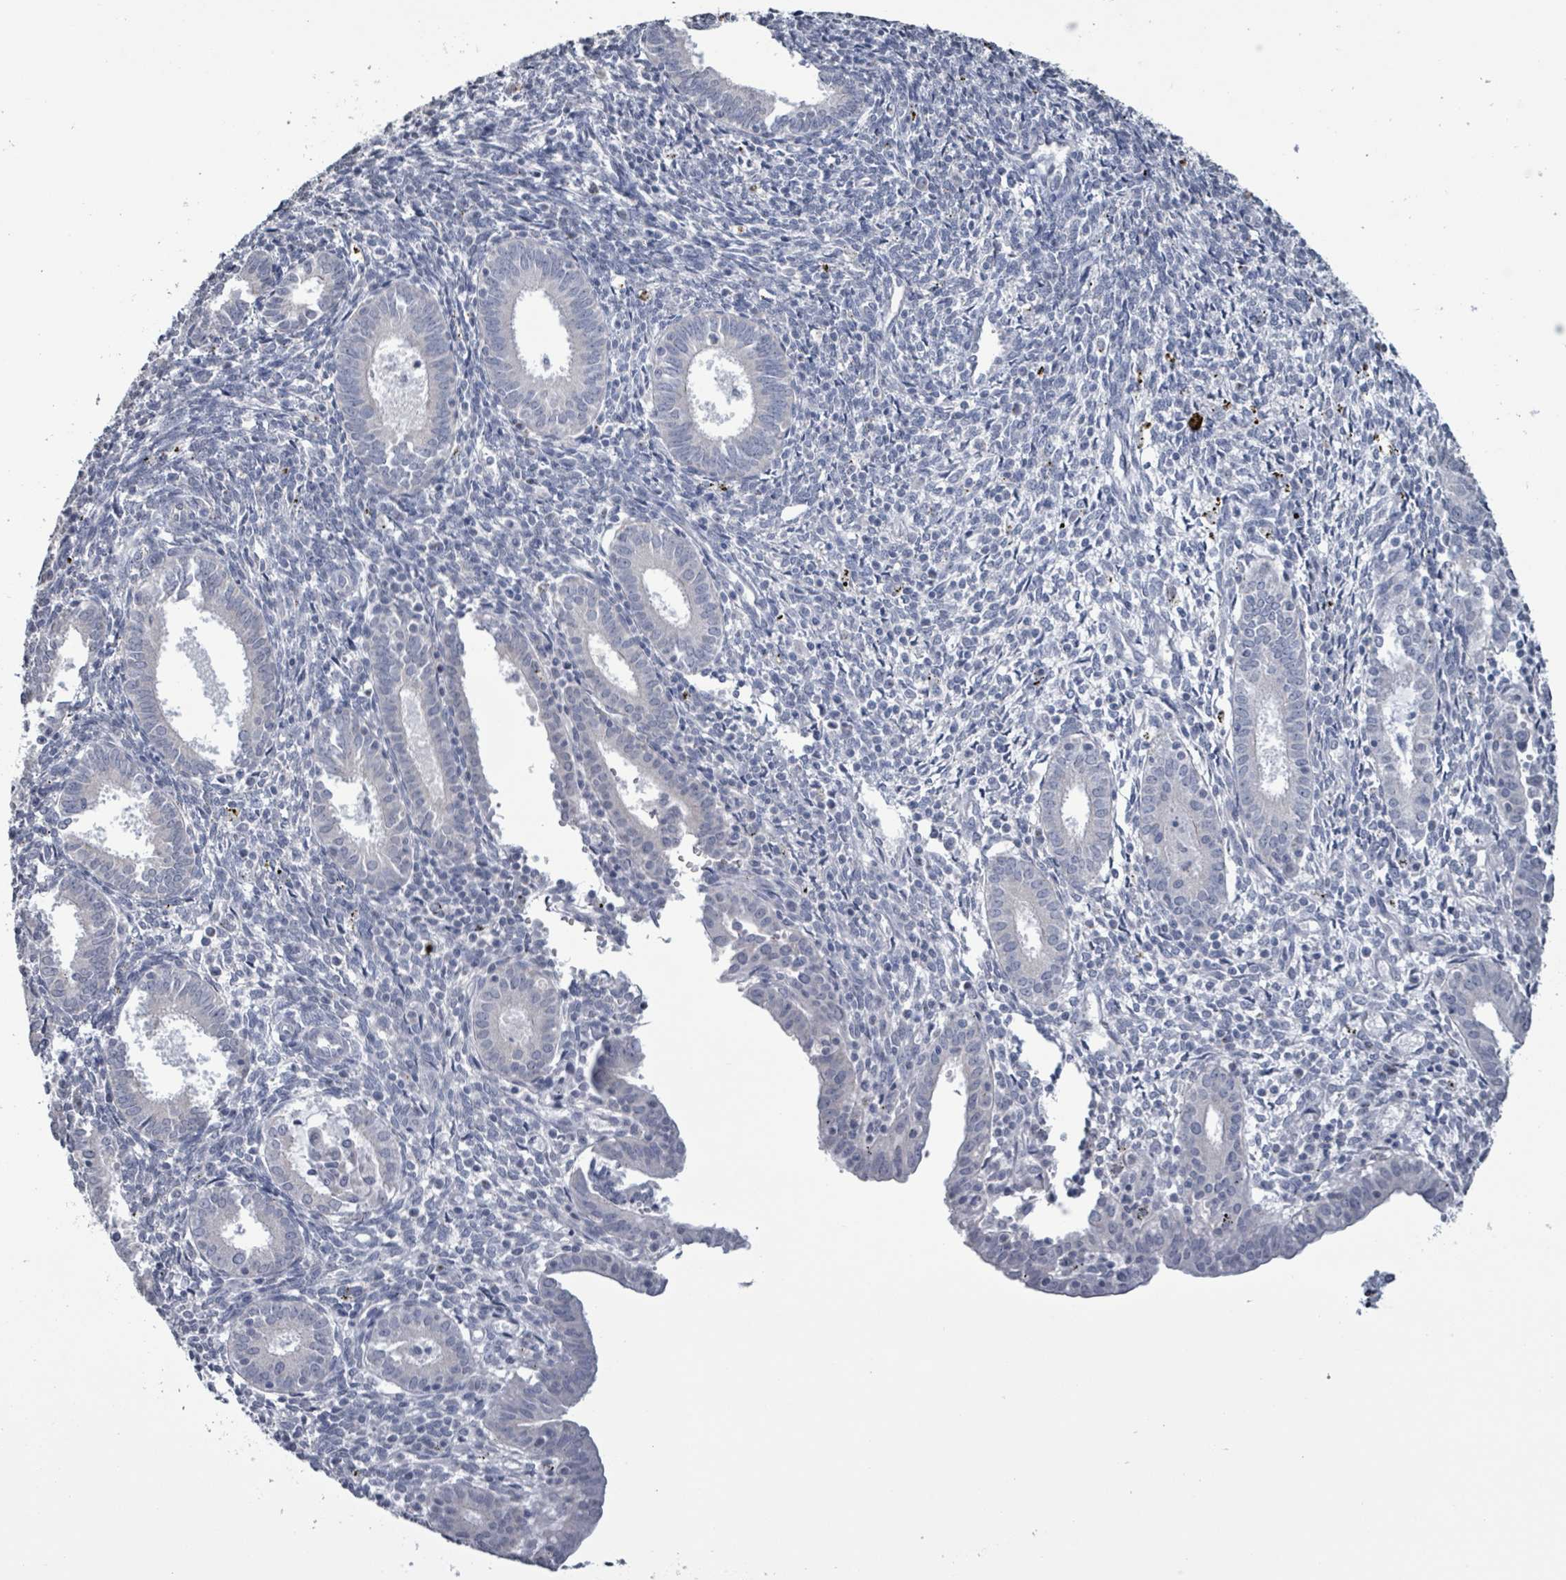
{"staining": {"intensity": "negative", "quantity": "none", "location": "none"}, "tissue": "endometrium", "cell_type": "Cells in endometrial stroma", "image_type": "normal", "snomed": [{"axis": "morphology", "description": "Normal tissue, NOS"}, {"axis": "topography", "description": "Endometrium"}], "caption": "This is an IHC image of benign endometrium. There is no staining in cells in endometrial stroma.", "gene": "CA9", "patient": {"sex": "female", "age": 41}}